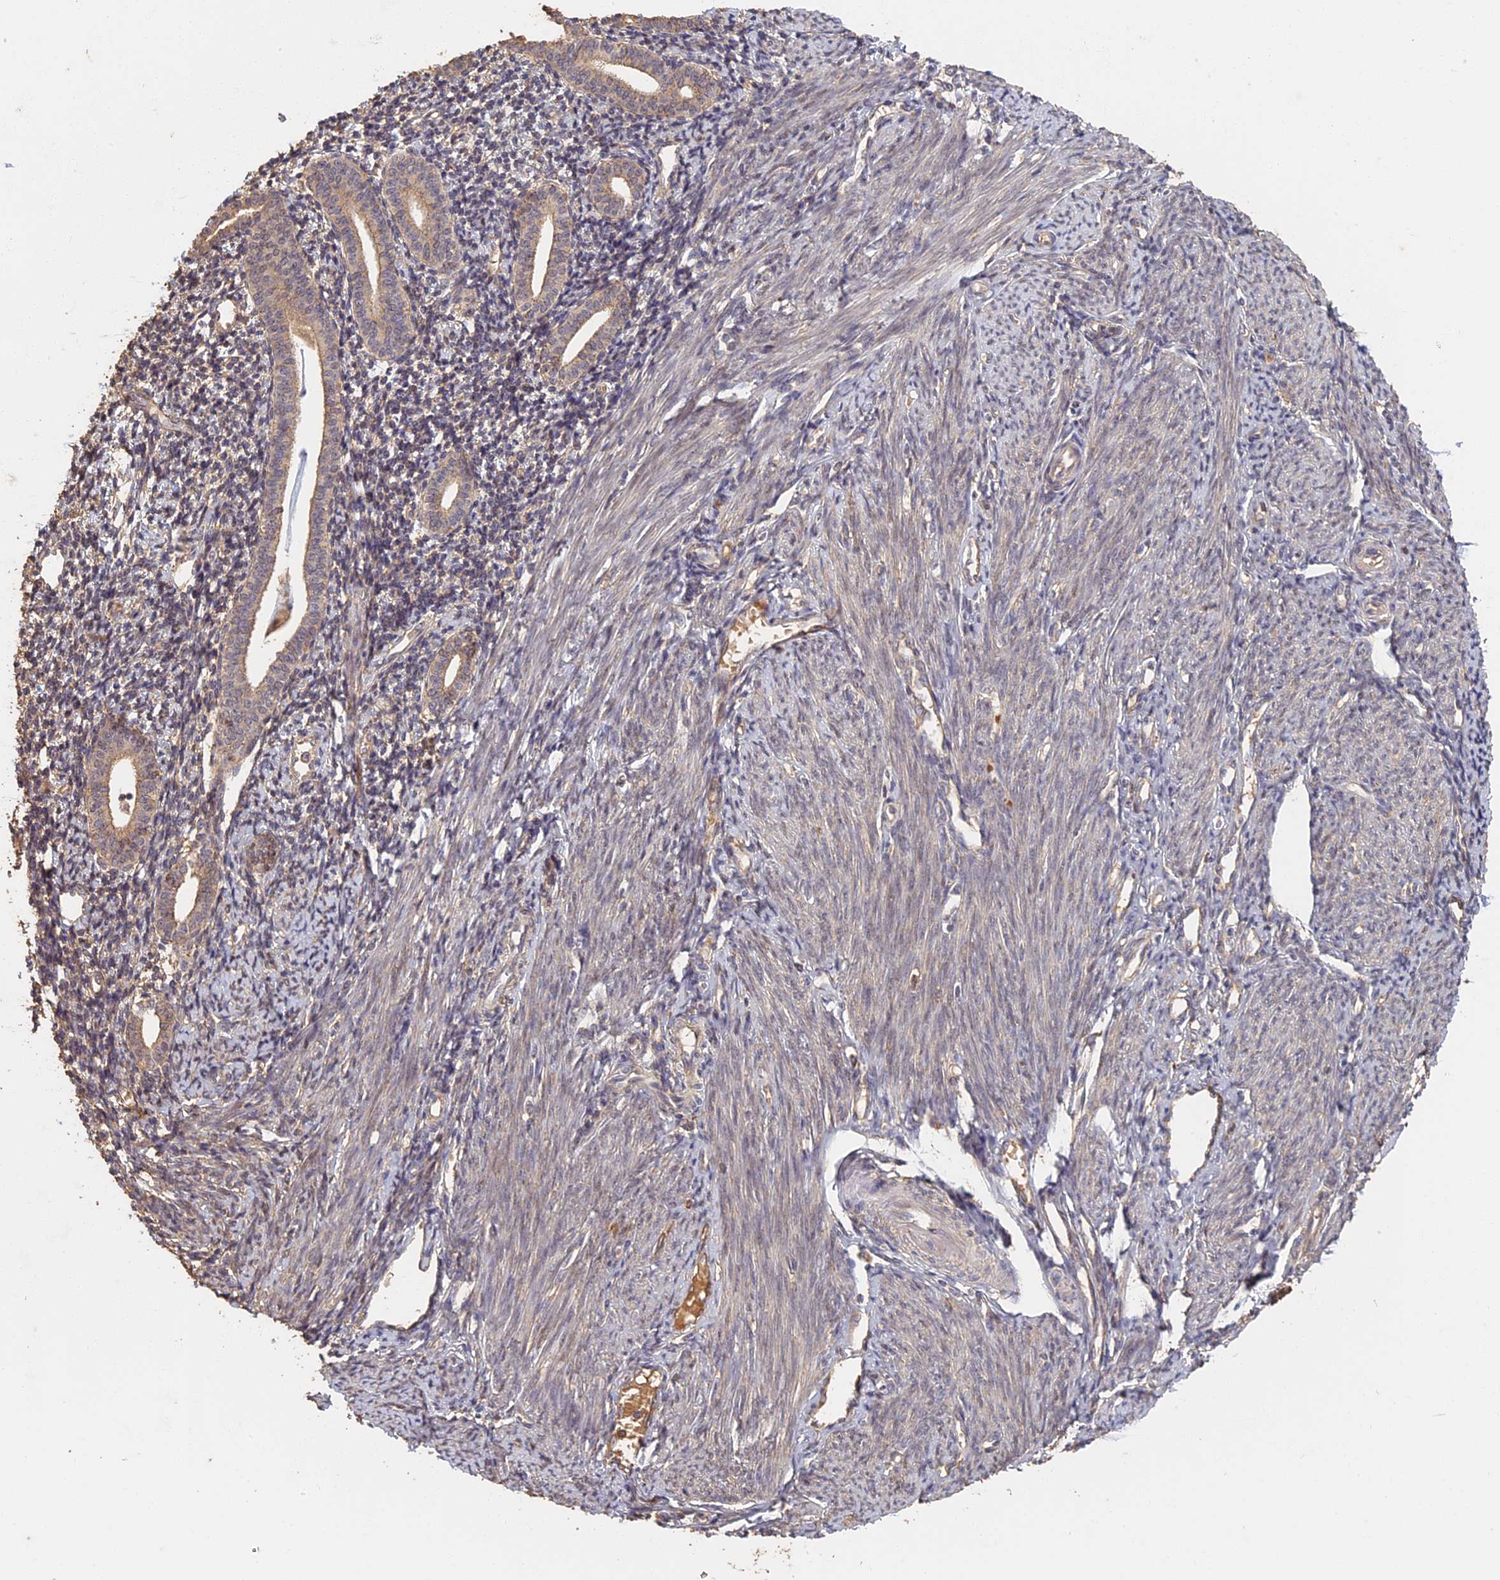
{"staining": {"intensity": "weak", "quantity": "25%-75%", "location": "cytoplasmic/membranous"}, "tissue": "endometrium", "cell_type": "Cells in endometrial stroma", "image_type": "normal", "snomed": [{"axis": "morphology", "description": "Normal tissue, NOS"}, {"axis": "topography", "description": "Endometrium"}], "caption": "Protein analysis of normal endometrium reveals weak cytoplasmic/membranous positivity in about 25%-75% of cells in endometrial stroma.", "gene": "STX16", "patient": {"sex": "female", "age": 56}}